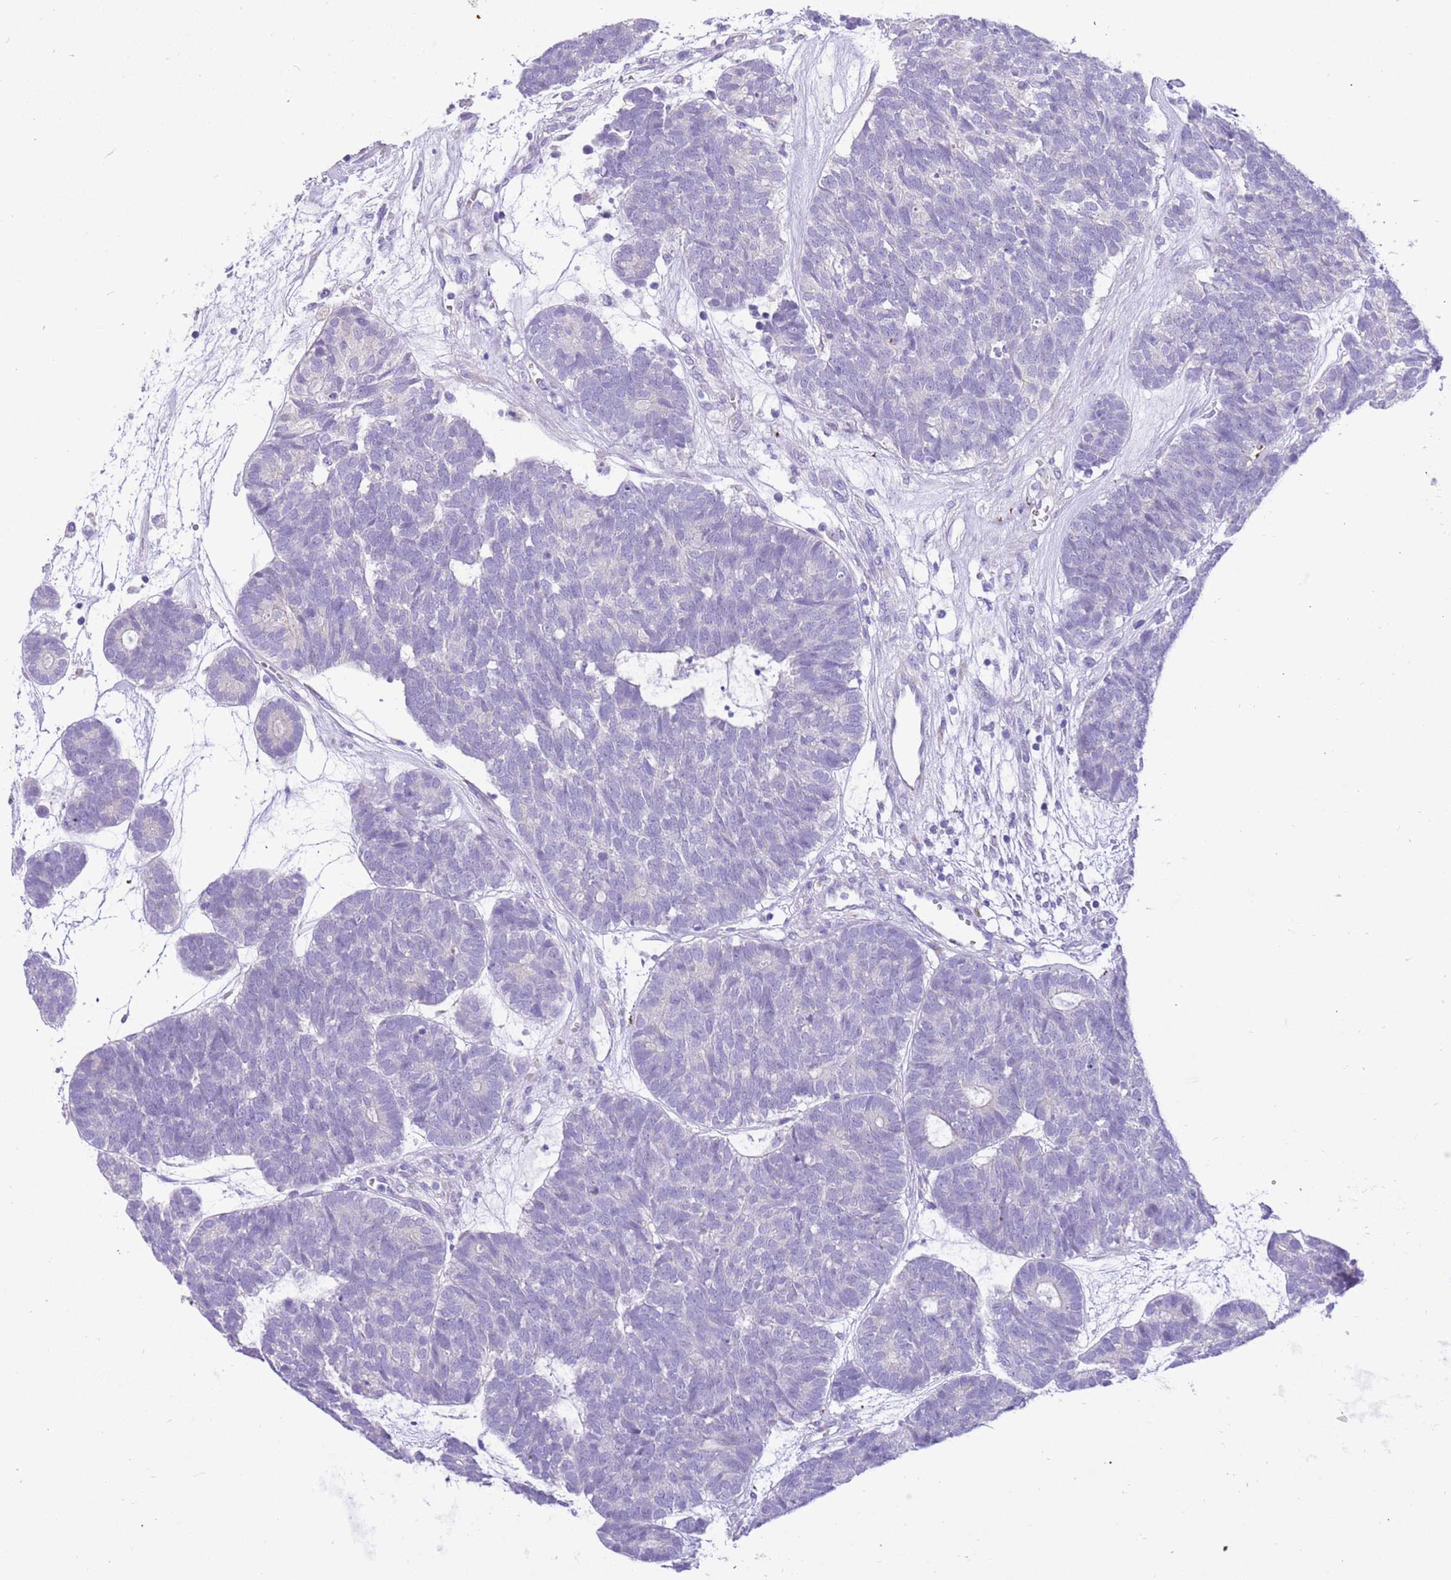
{"staining": {"intensity": "negative", "quantity": "none", "location": "none"}, "tissue": "head and neck cancer", "cell_type": "Tumor cells", "image_type": "cancer", "snomed": [{"axis": "morphology", "description": "Adenocarcinoma, NOS"}, {"axis": "topography", "description": "Head-Neck"}], "caption": "DAB immunohistochemical staining of adenocarcinoma (head and neck) exhibits no significant expression in tumor cells.", "gene": "R3HDM4", "patient": {"sex": "female", "age": 81}}